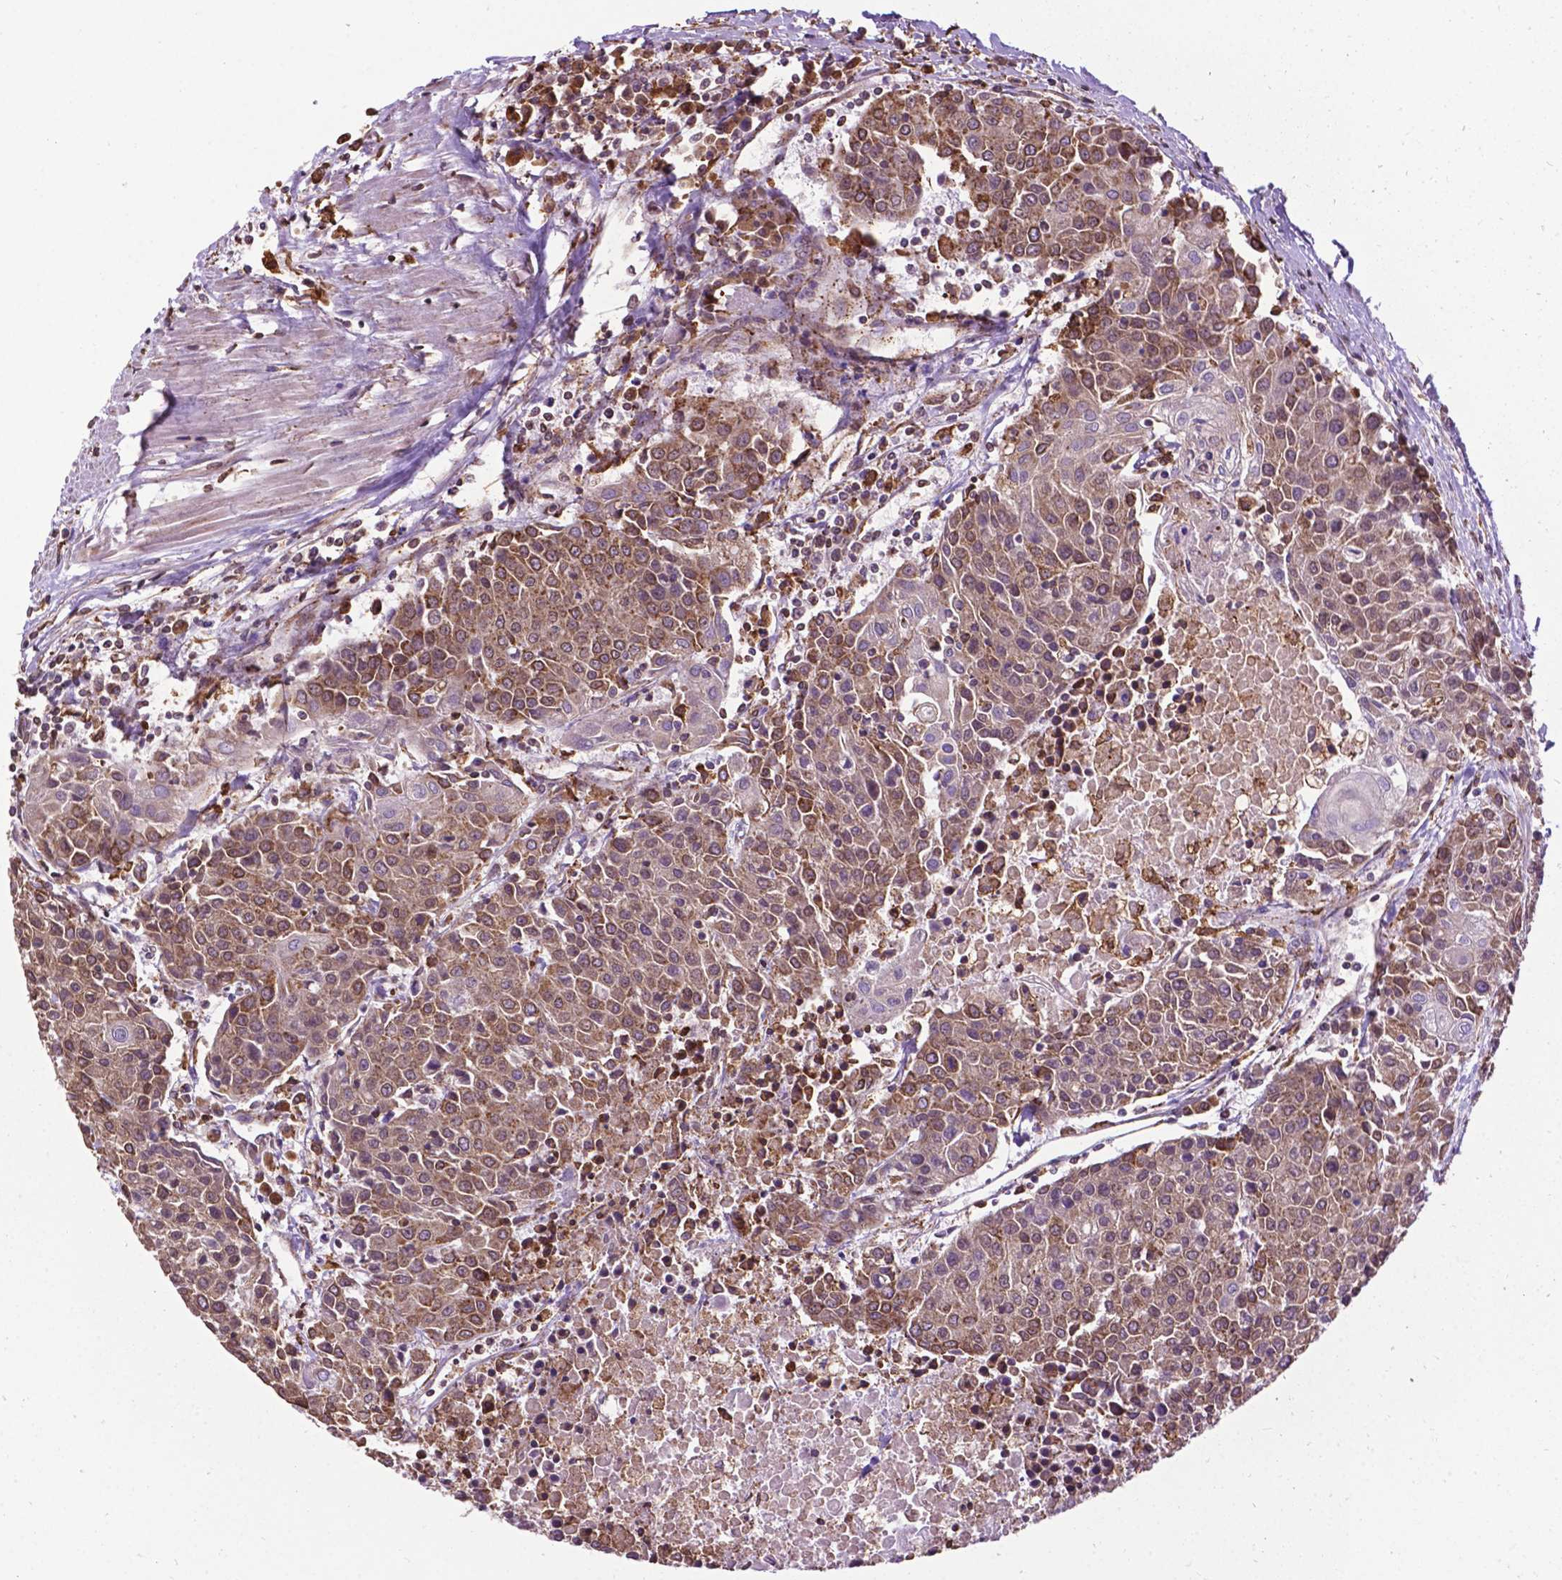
{"staining": {"intensity": "weak", "quantity": "25%-75%", "location": "cytoplasmic/membranous"}, "tissue": "urothelial cancer", "cell_type": "Tumor cells", "image_type": "cancer", "snomed": [{"axis": "morphology", "description": "Urothelial carcinoma, High grade"}, {"axis": "topography", "description": "Urinary bladder"}], "caption": "Tumor cells exhibit low levels of weak cytoplasmic/membranous staining in approximately 25%-75% of cells in high-grade urothelial carcinoma. The staining is performed using DAB (3,3'-diaminobenzidine) brown chromogen to label protein expression. The nuclei are counter-stained blue using hematoxylin.", "gene": "GANAB", "patient": {"sex": "female", "age": 85}}